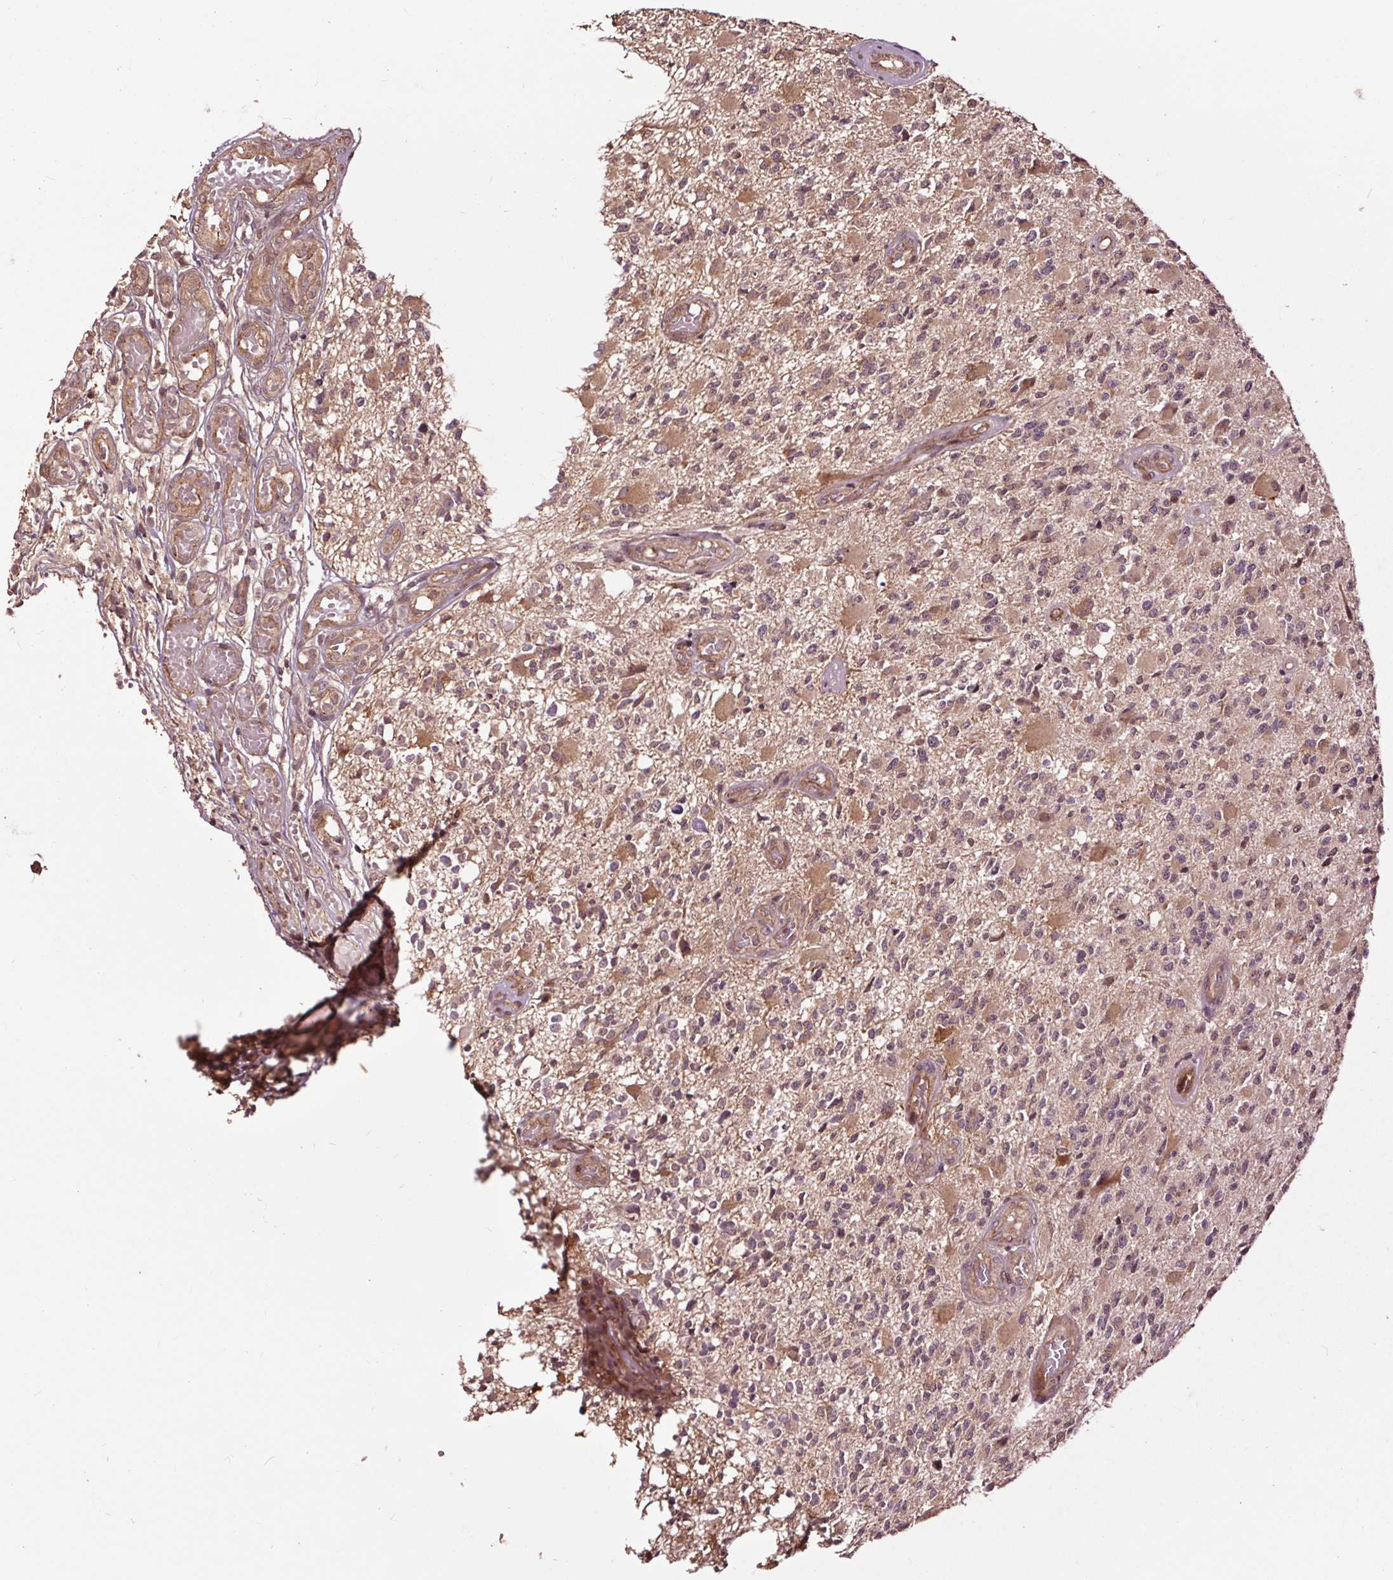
{"staining": {"intensity": "negative", "quantity": "none", "location": "none"}, "tissue": "glioma", "cell_type": "Tumor cells", "image_type": "cancer", "snomed": [{"axis": "morphology", "description": "Glioma, malignant, High grade"}, {"axis": "topography", "description": "Brain"}], "caption": "Immunohistochemistry (IHC) histopathology image of human glioma stained for a protein (brown), which demonstrates no positivity in tumor cells.", "gene": "CEP95", "patient": {"sex": "female", "age": 63}}